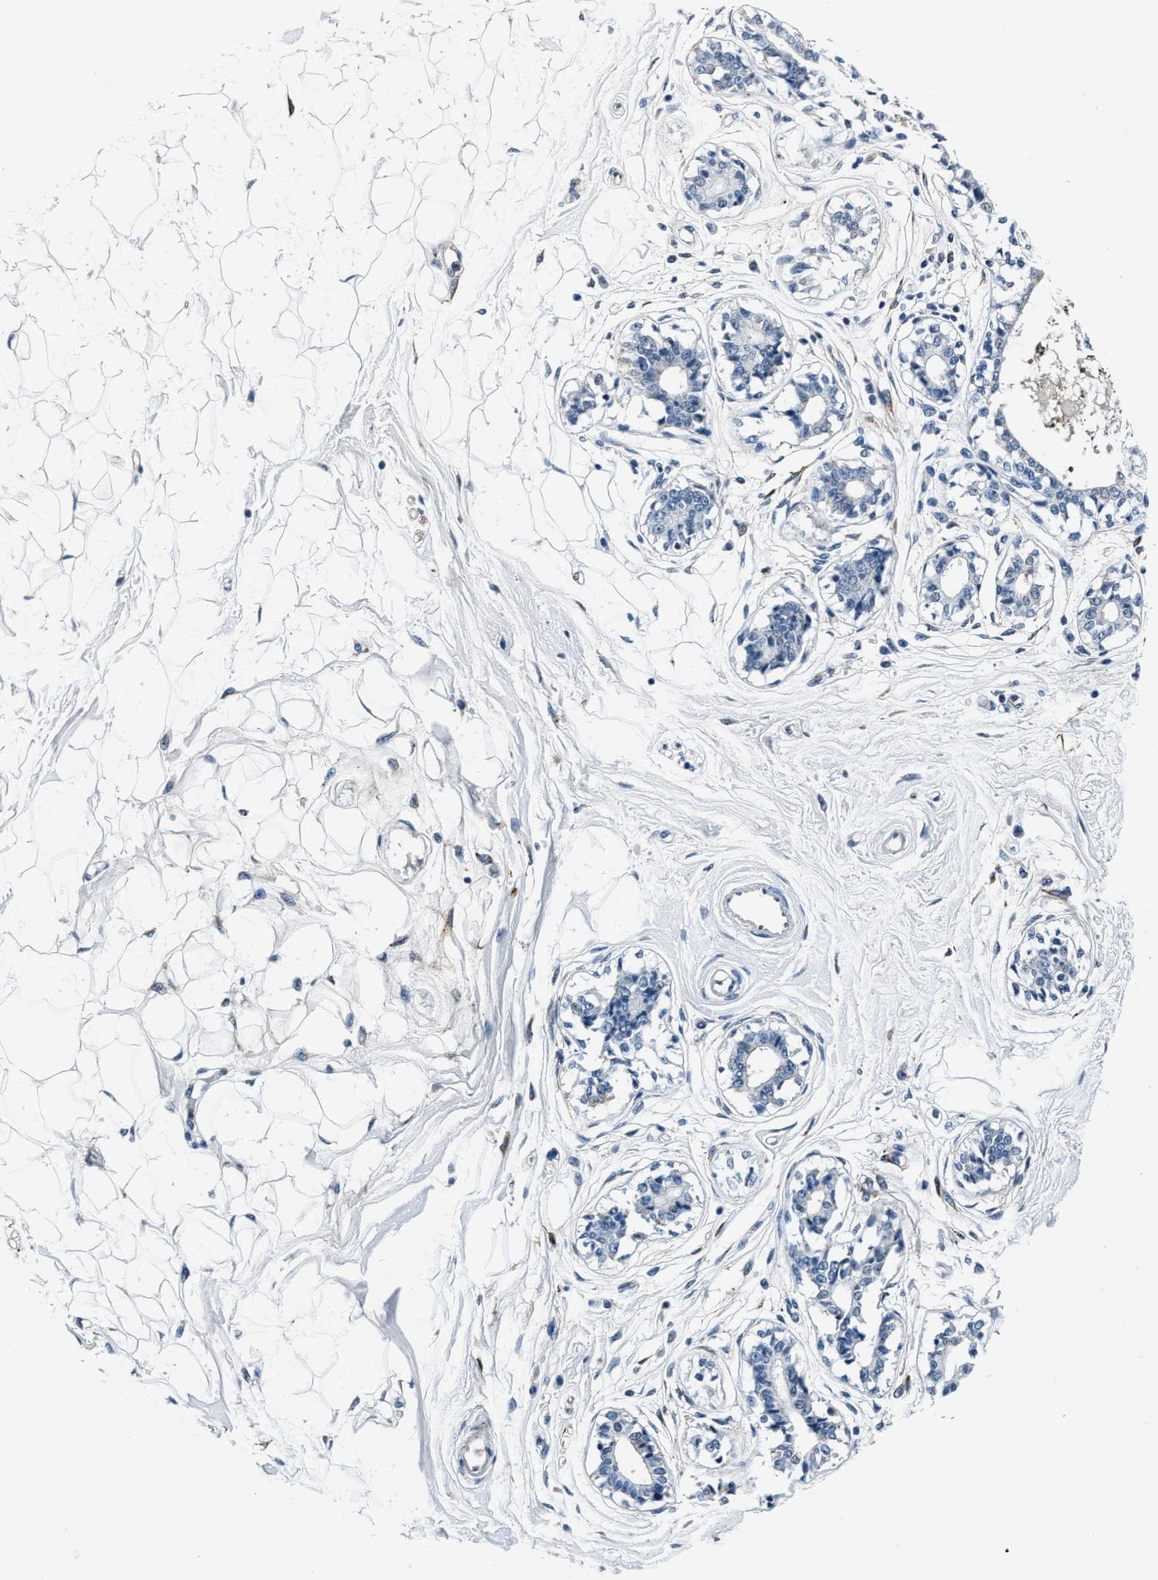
{"staining": {"intensity": "negative", "quantity": "none", "location": "none"}, "tissue": "breast", "cell_type": "Adipocytes", "image_type": "normal", "snomed": [{"axis": "morphology", "description": "Normal tissue, NOS"}, {"axis": "topography", "description": "Breast"}], "caption": "Immunohistochemical staining of unremarkable human breast demonstrates no significant expression in adipocytes.", "gene": "PTPDC1", "patient": {"sex": "female", "age": 45}}